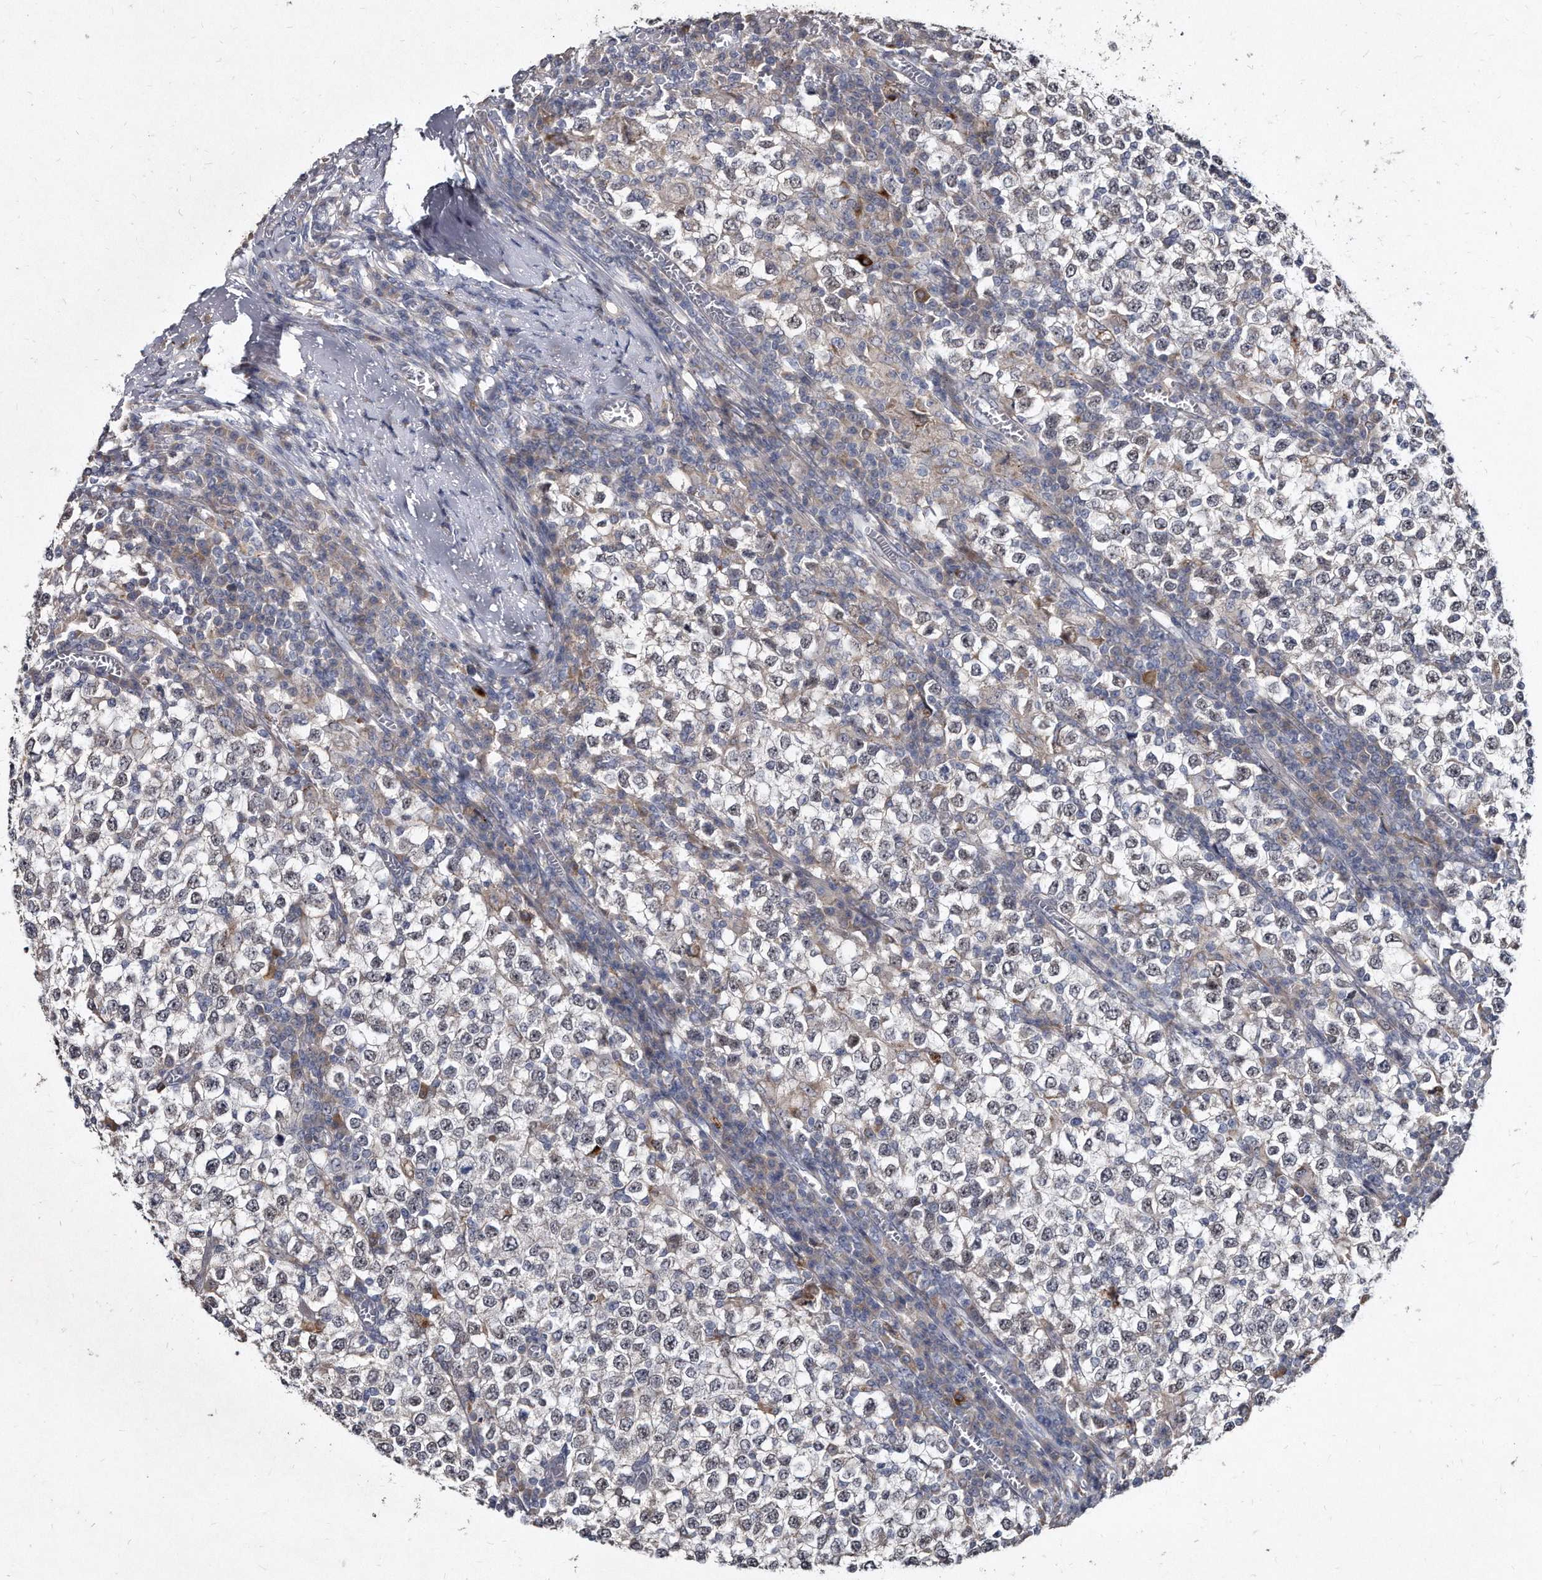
{"staining": {"intensity": "negative", "quantity": "none", "location": "none"}, "tissue": "testis cancer", "cell_type": "Tumor cells", "image_type": "cancer", "snomed": [{"axis": "morphology", "description": "Seminoma, NOS"}, {"axis": "topography", "description": "Testis"}], "caption": "The photomicrograph shows no significant expression in tumor cells of testis seminoma.", "gene": "KLHDC3", "patient": {"sex": "male", "age": 65}}